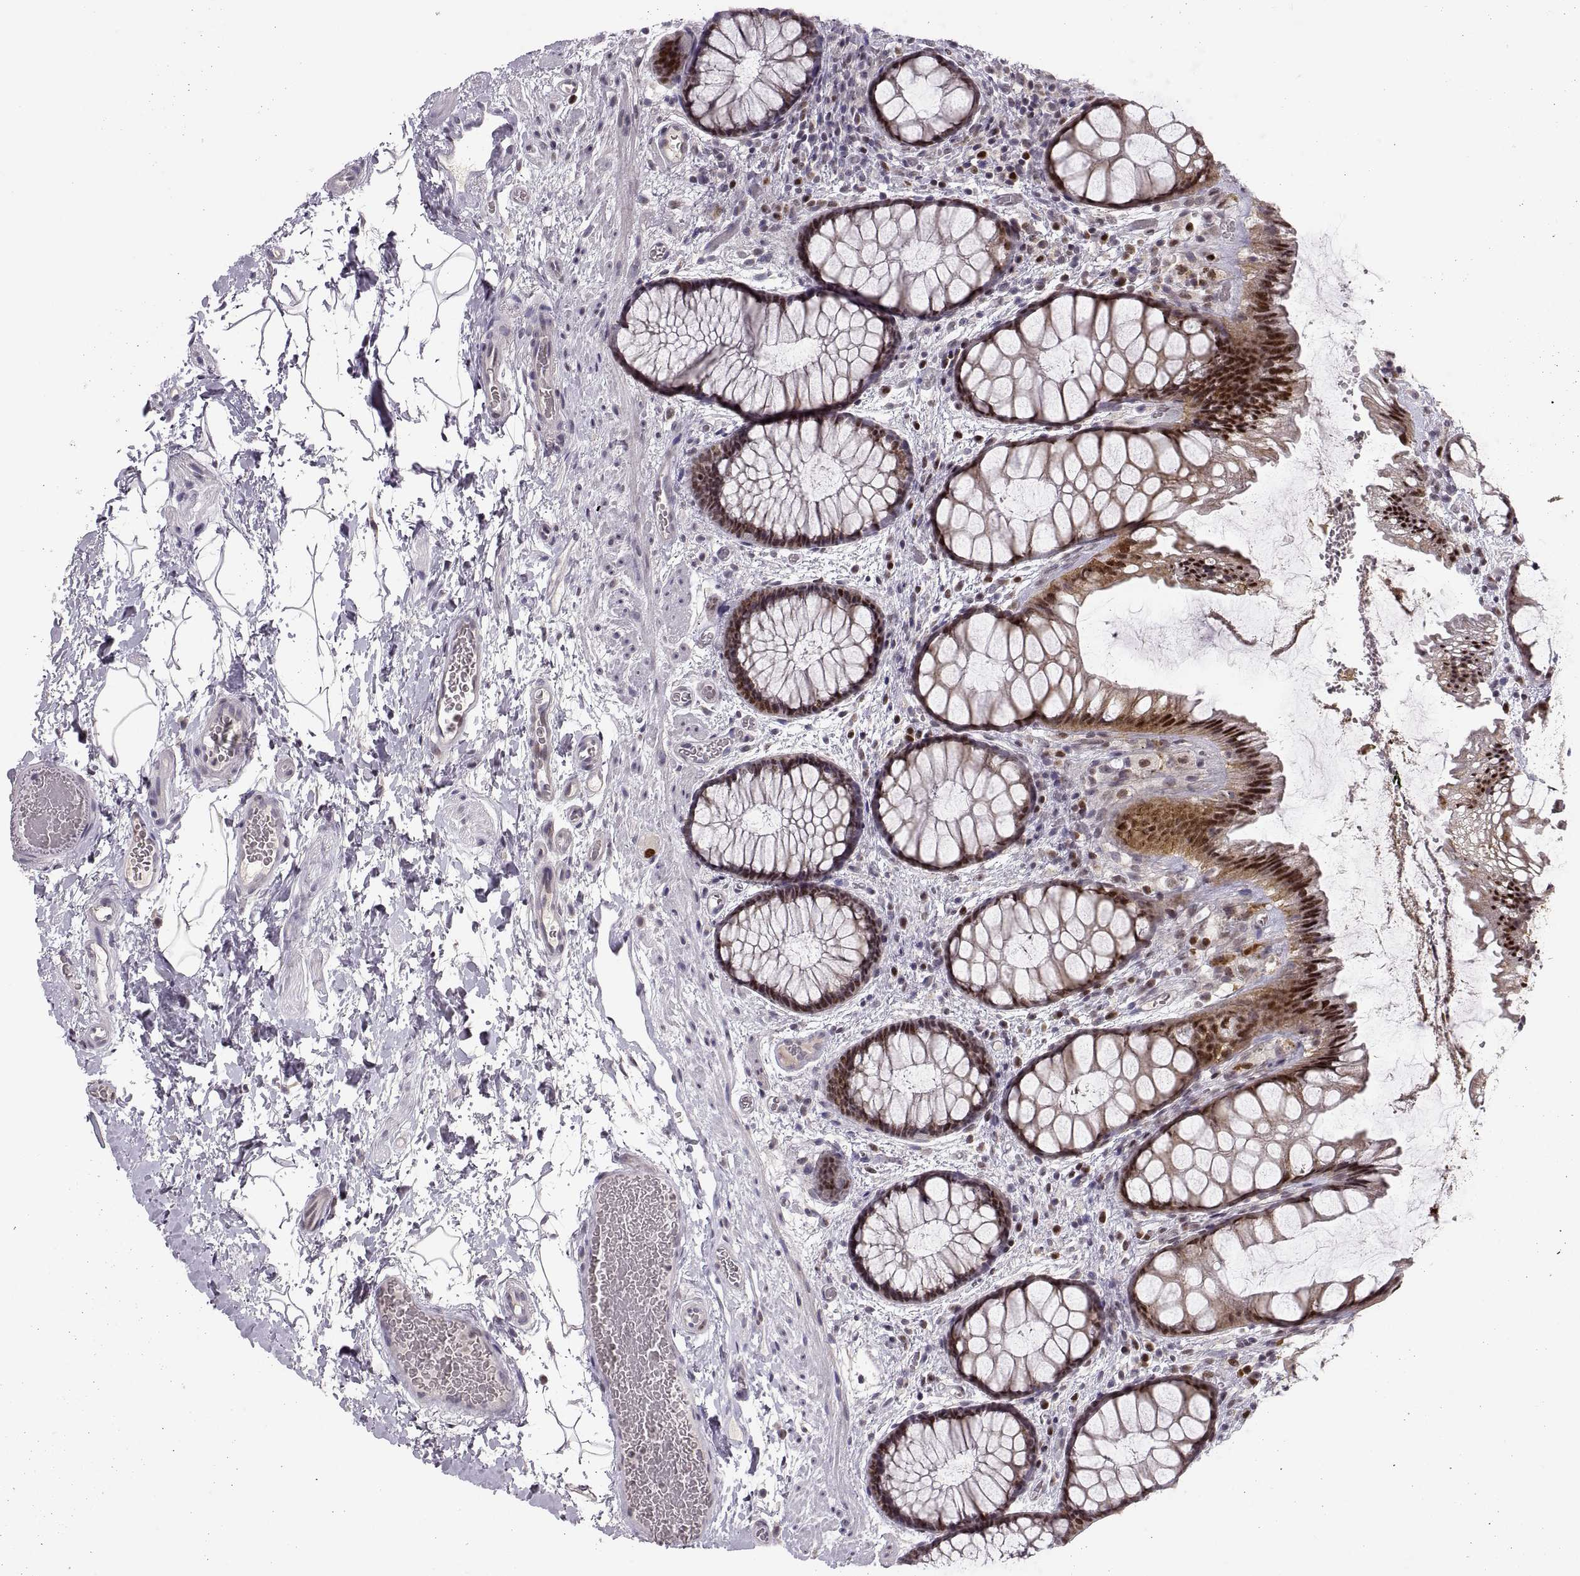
{"staining": {"intensity": "strong", "quantity": ">75%", "location": "cytoplasmic/membranous,nuclear"}, "tissue": "rectum", "cell_type": "Glandular cells", "image_type": "normal", "snomed": [{"axis": "morphology", "description": "Normal tissue, NOS"}, {"axis": "topography", "description": "Rectum"}], "caption": "An IHC photomicrograph of benign tissue is shown. Protein staining in brown shows strong cytoplasmic/membranous,nuclear positivity in rectum within glandular cells. Using DAB (3,3'-diaminobenzidine) (brown) and hematoxylin (blue) stains, captured at high magnification using brightfield microscopy.", "gene": "SNAI1", "patient": {"sex": "female", "age": 62}}